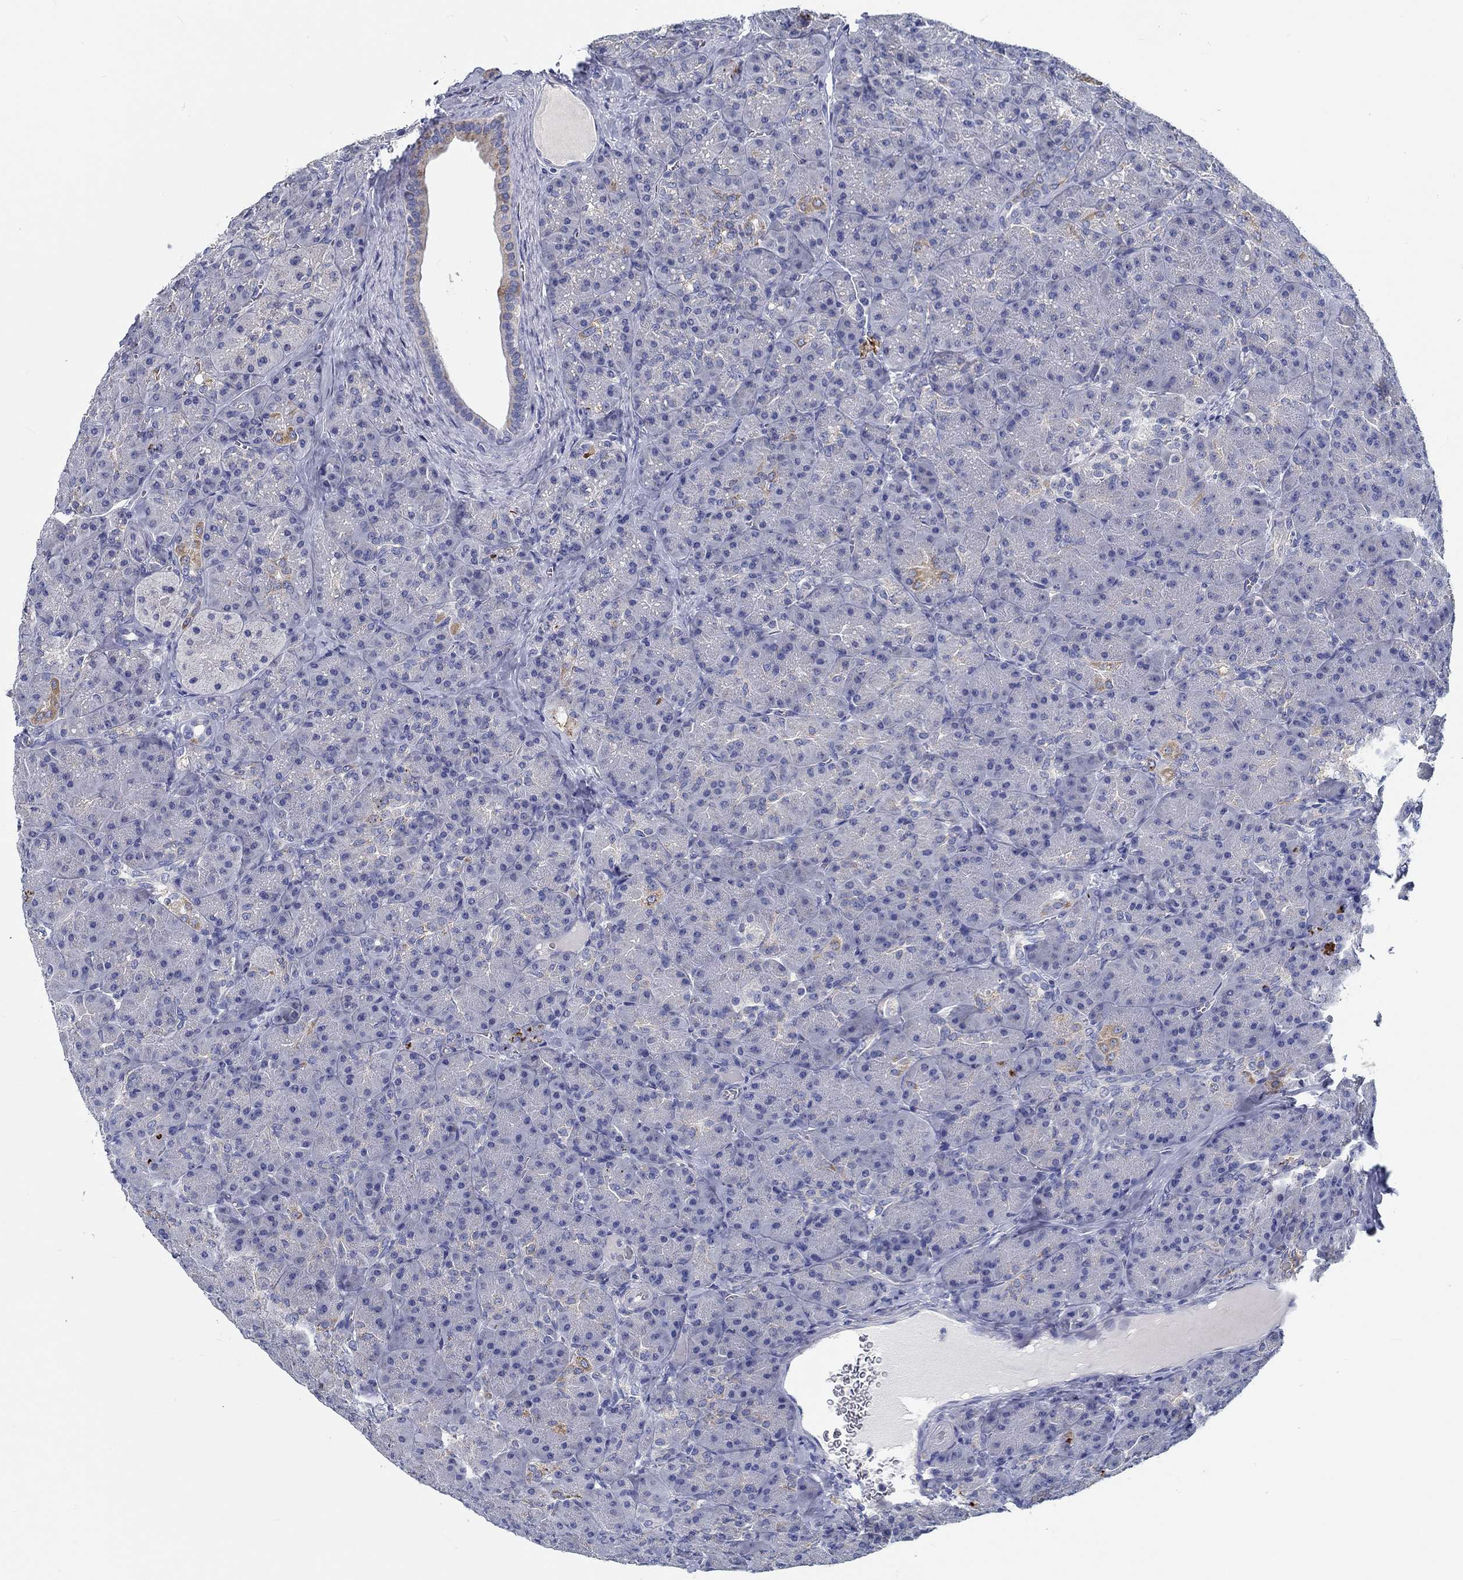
{"staining": {"intensity": "moderate", "quantity": "<25%", "location": "cytoplasmic/membranous"}, "tissue": "pancreas", "cell_type": "Exocrine glandular cells", "image_type": "normal", "snomed": [{"axis": "morphology", "description": "Normal tissue, NOS"}, {"axis": "topography", "description": "Pancreas"}], "caption": "Pancreas was stained to show a protein in brown. There is low levels of moderate cytoplasmic/membranous expression in approximately <25% of exocrine glandular cells. The protein of interest is stained brown, and the nuclei are stained in blue (DAB (3,3'-diaminobenzidine) IHC with brightfield microscopy, high magnification).", "gene": "MYBPC1", "patient": {"sex": "male", "age": 57}}